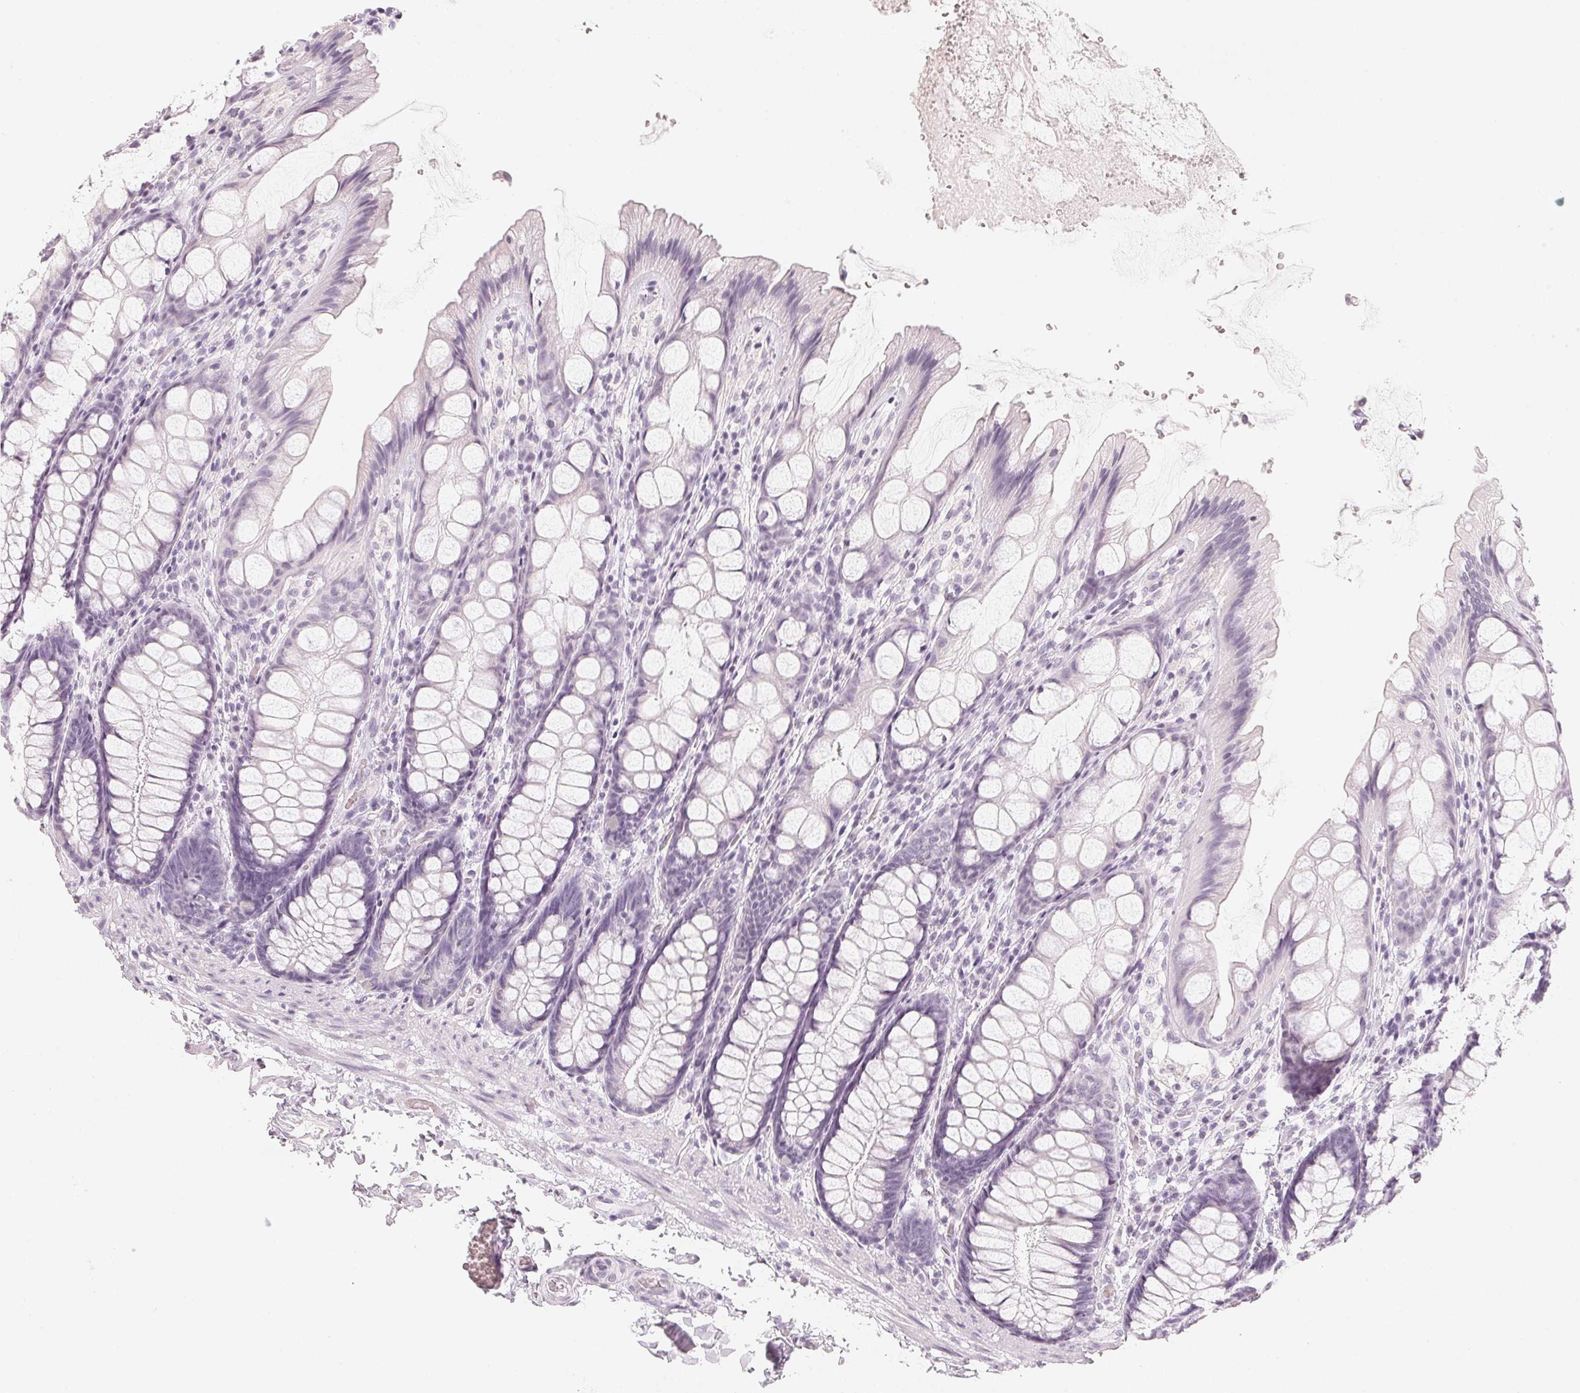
{"staining": {"intensity": "negative", "quantity": "none", "location": "none"}, "tissue": "colon", "cell_type": "Endothelial cells", "image_type": "normal", "snomed": [{"axis": "morphology", "description": "Normal tissue, NOS"}, {"axis": "topography", "description": "Colon"}], "caption": "An immunohistochemistry micrograph of unremarkable colon is shown. There is no staining in endothelial cells of colon.", "gene": "SLC22A8", "patient": {"sex": "male", "age": 47}}